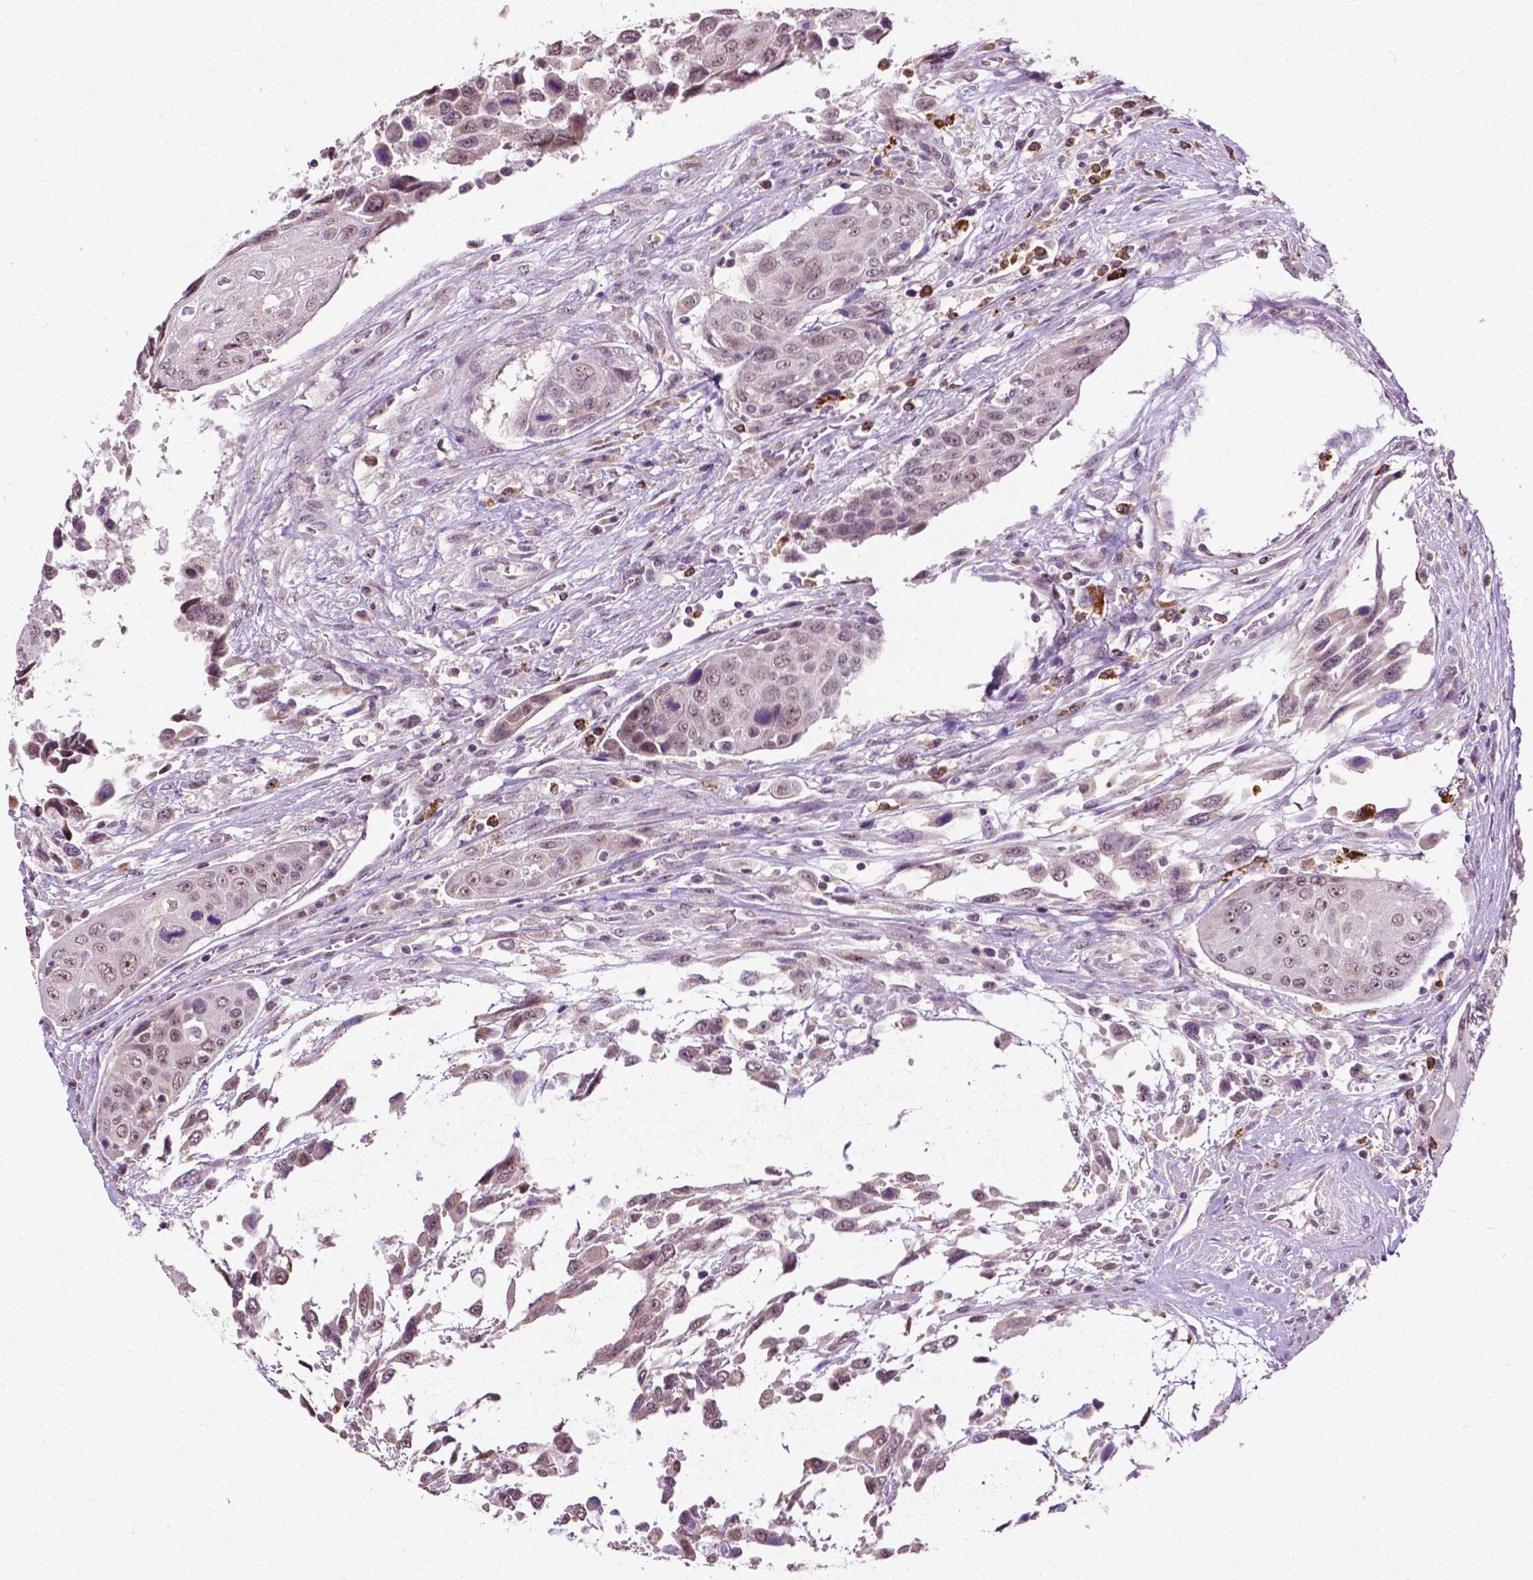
{"staining": {"intensity": "weak", "quantity": "25%-75%", "location": "nuclear"}, "tissue": "urothelial cancer", "cell_type": "Tumor cells", "image_type": "cancer", "snomed": [{"axis": "morphology", "description": "Urothelial carcinoma, High grade"}, {"axis": "topography", "description": "Urinary bladder"}], "caption": "Protein expression analysis of urothelial cancer shows weak nuclear staining in about 25%-75% of tumor cells.", "gene": "TTC9B", "patient": {"sex": "female", "age": 70}}